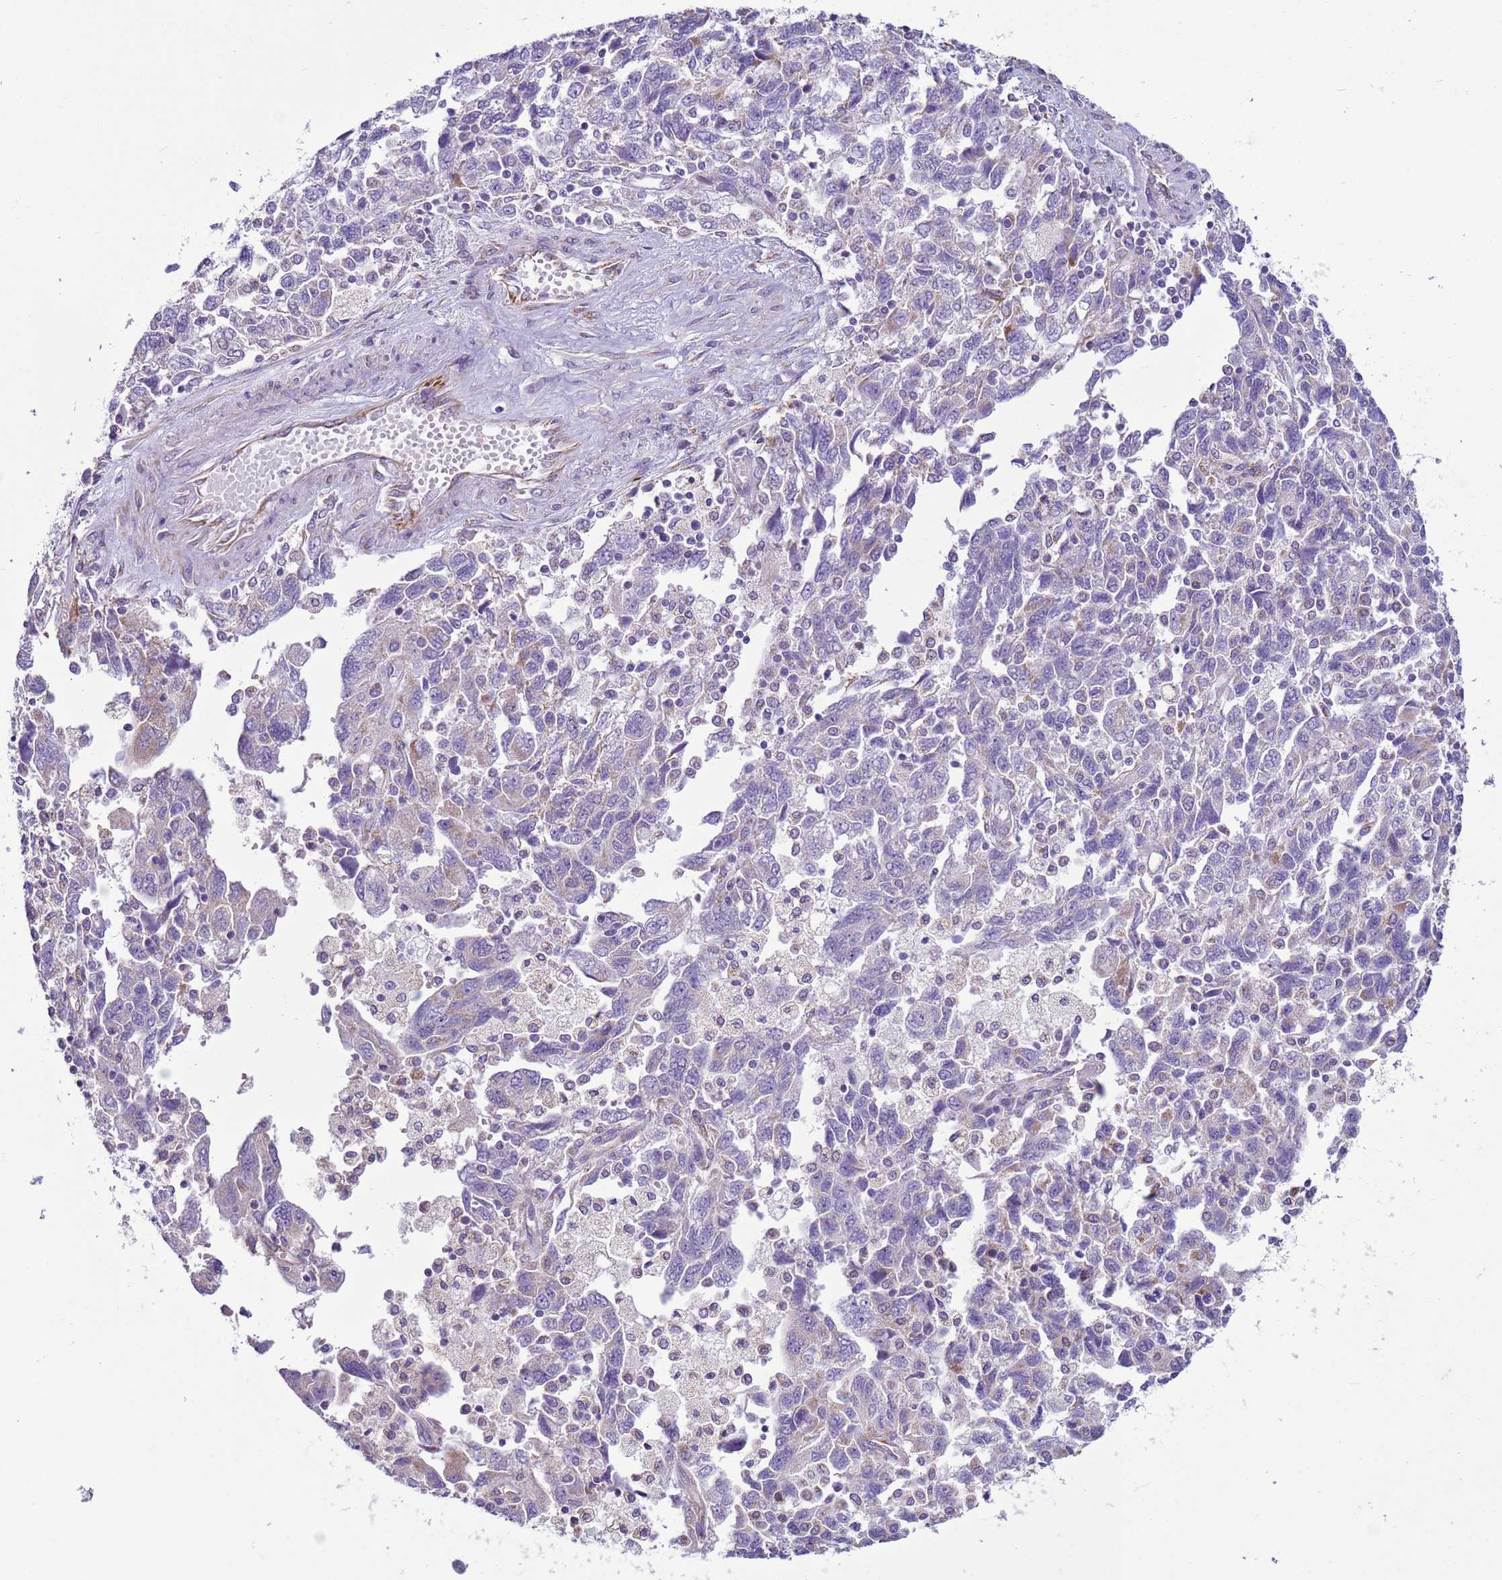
{"staining": {"intensity": "weak", "quantity": "<25%", "location": "cytoplasmic/membranous"}, "tissue": "ovarian cancer", "cell_type": "Tumor cells", "image_type": "cancer", "snomed": [{"axis": "morphology", "description": "Carcinoma, NOS"}, {"axis": "morphology", "description": "Cystadenocarcinoma, serous, NOS"}, {"axis": "topography", "description": "Ovary"}], "caption": "Immunohistochemical staining of human serous cystadenocarcinoma (ovarian) reveals no significant expression in tumor cells. (Stains: DAB IHC with hematoxylin counter stain, Microscopy: brightfield microscopy at high magnification).", "gene": "NCALD", "patient": {"sex": "female", "age": 69}}